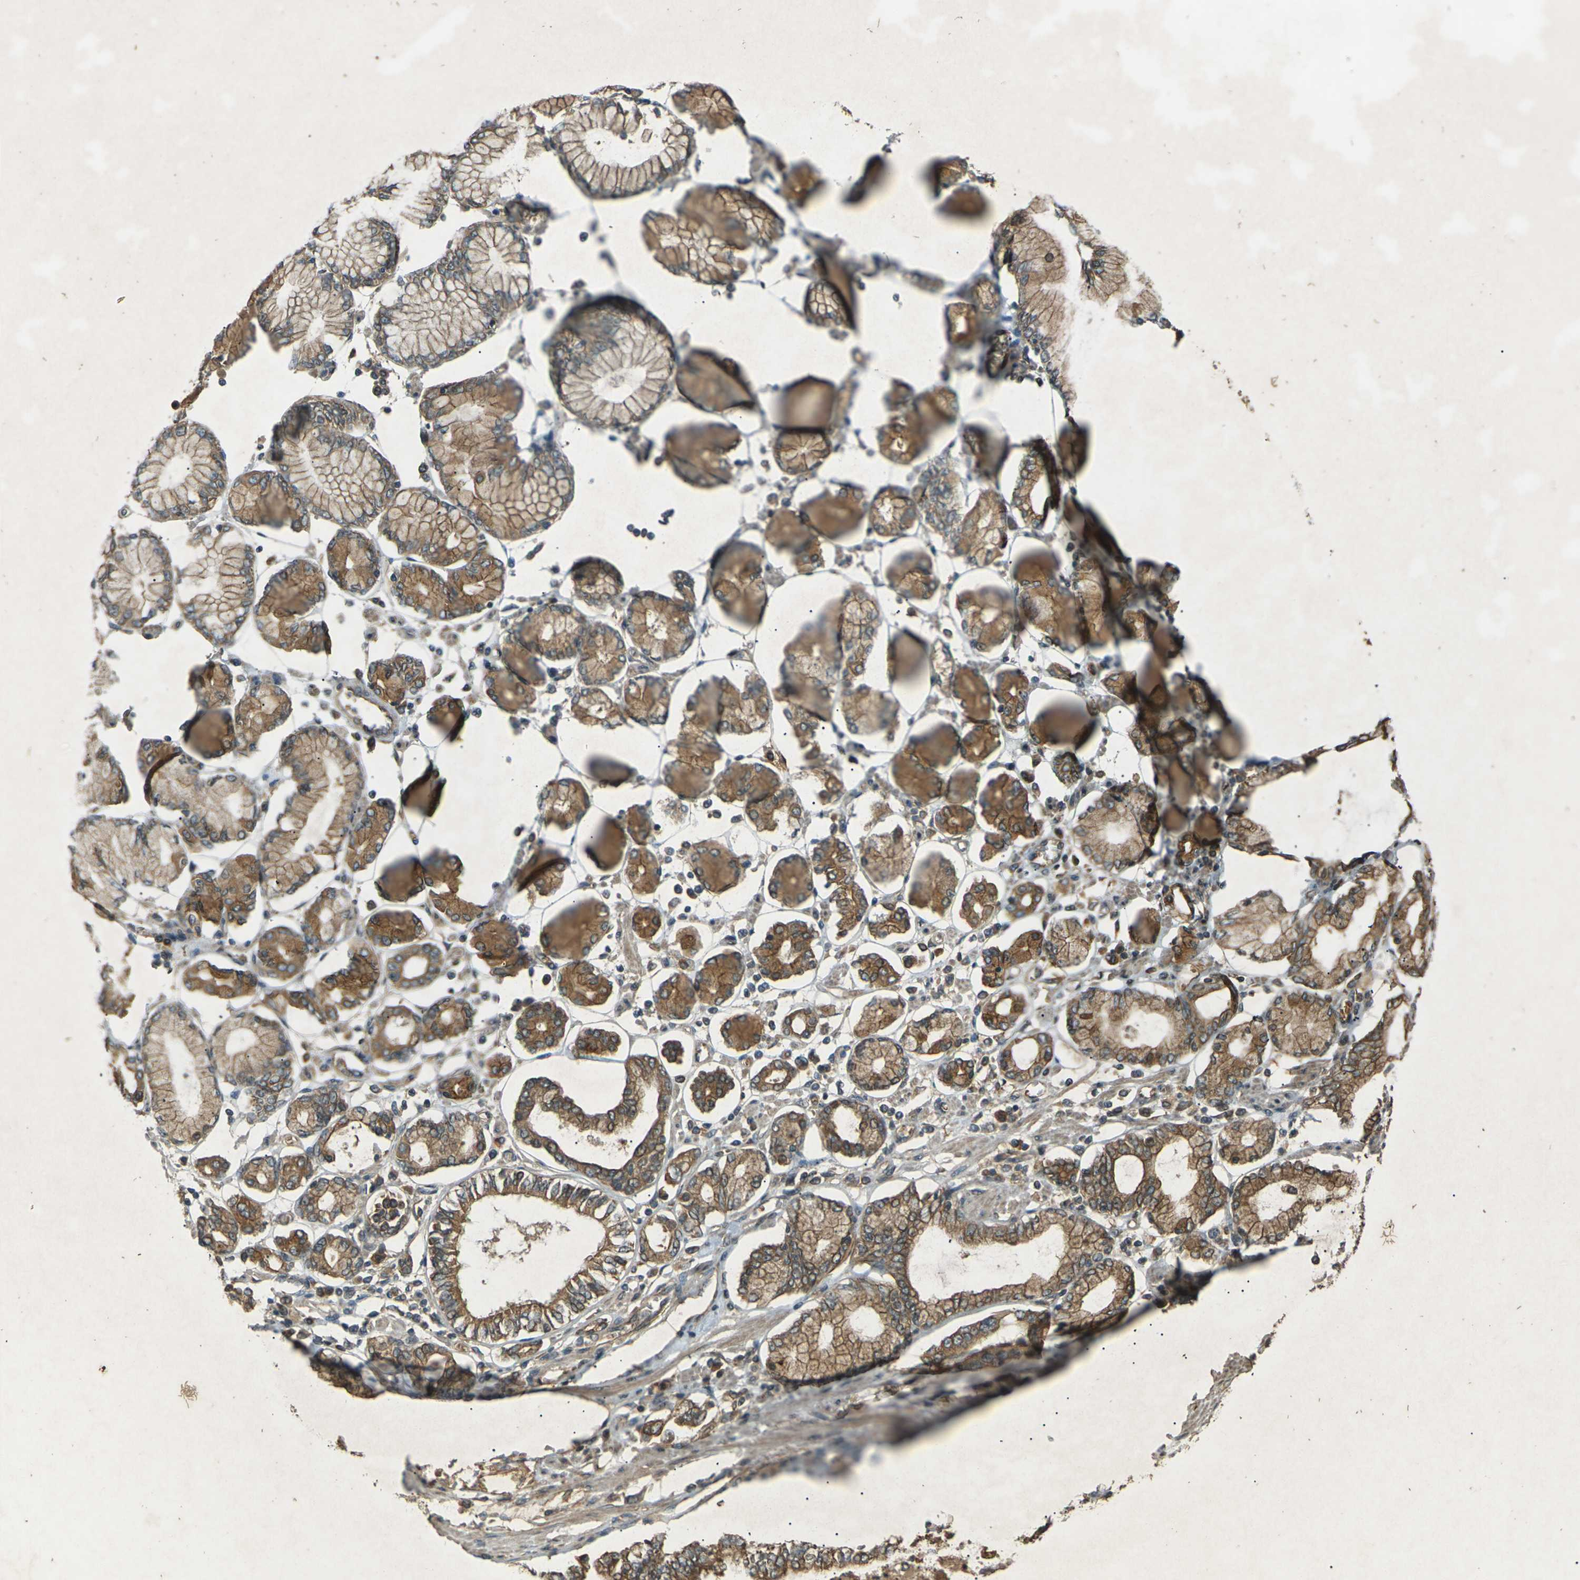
{"staining": {"intensity": "moderate", "quantity": ">75%", "location": "cytoplasmic/membranous"}, "tissue": "stomach cancer", "cell_type": "Tumor cells", "image_type": "cancer", "snomed": [{"axis": "morphology", "description": "Adenocarcinoma, NOS"}, {"axis": "topography", "description": "Stomach"}], "caption": "There is medium levels of moderate cytoplasmic/membranous positivity in tumor cells of stomach adenocarcinoma, as demonstrated by immunohistochemical staining (brown color).", "gene": "TAP1", "patient": {"sex": "male", "age": 76}}